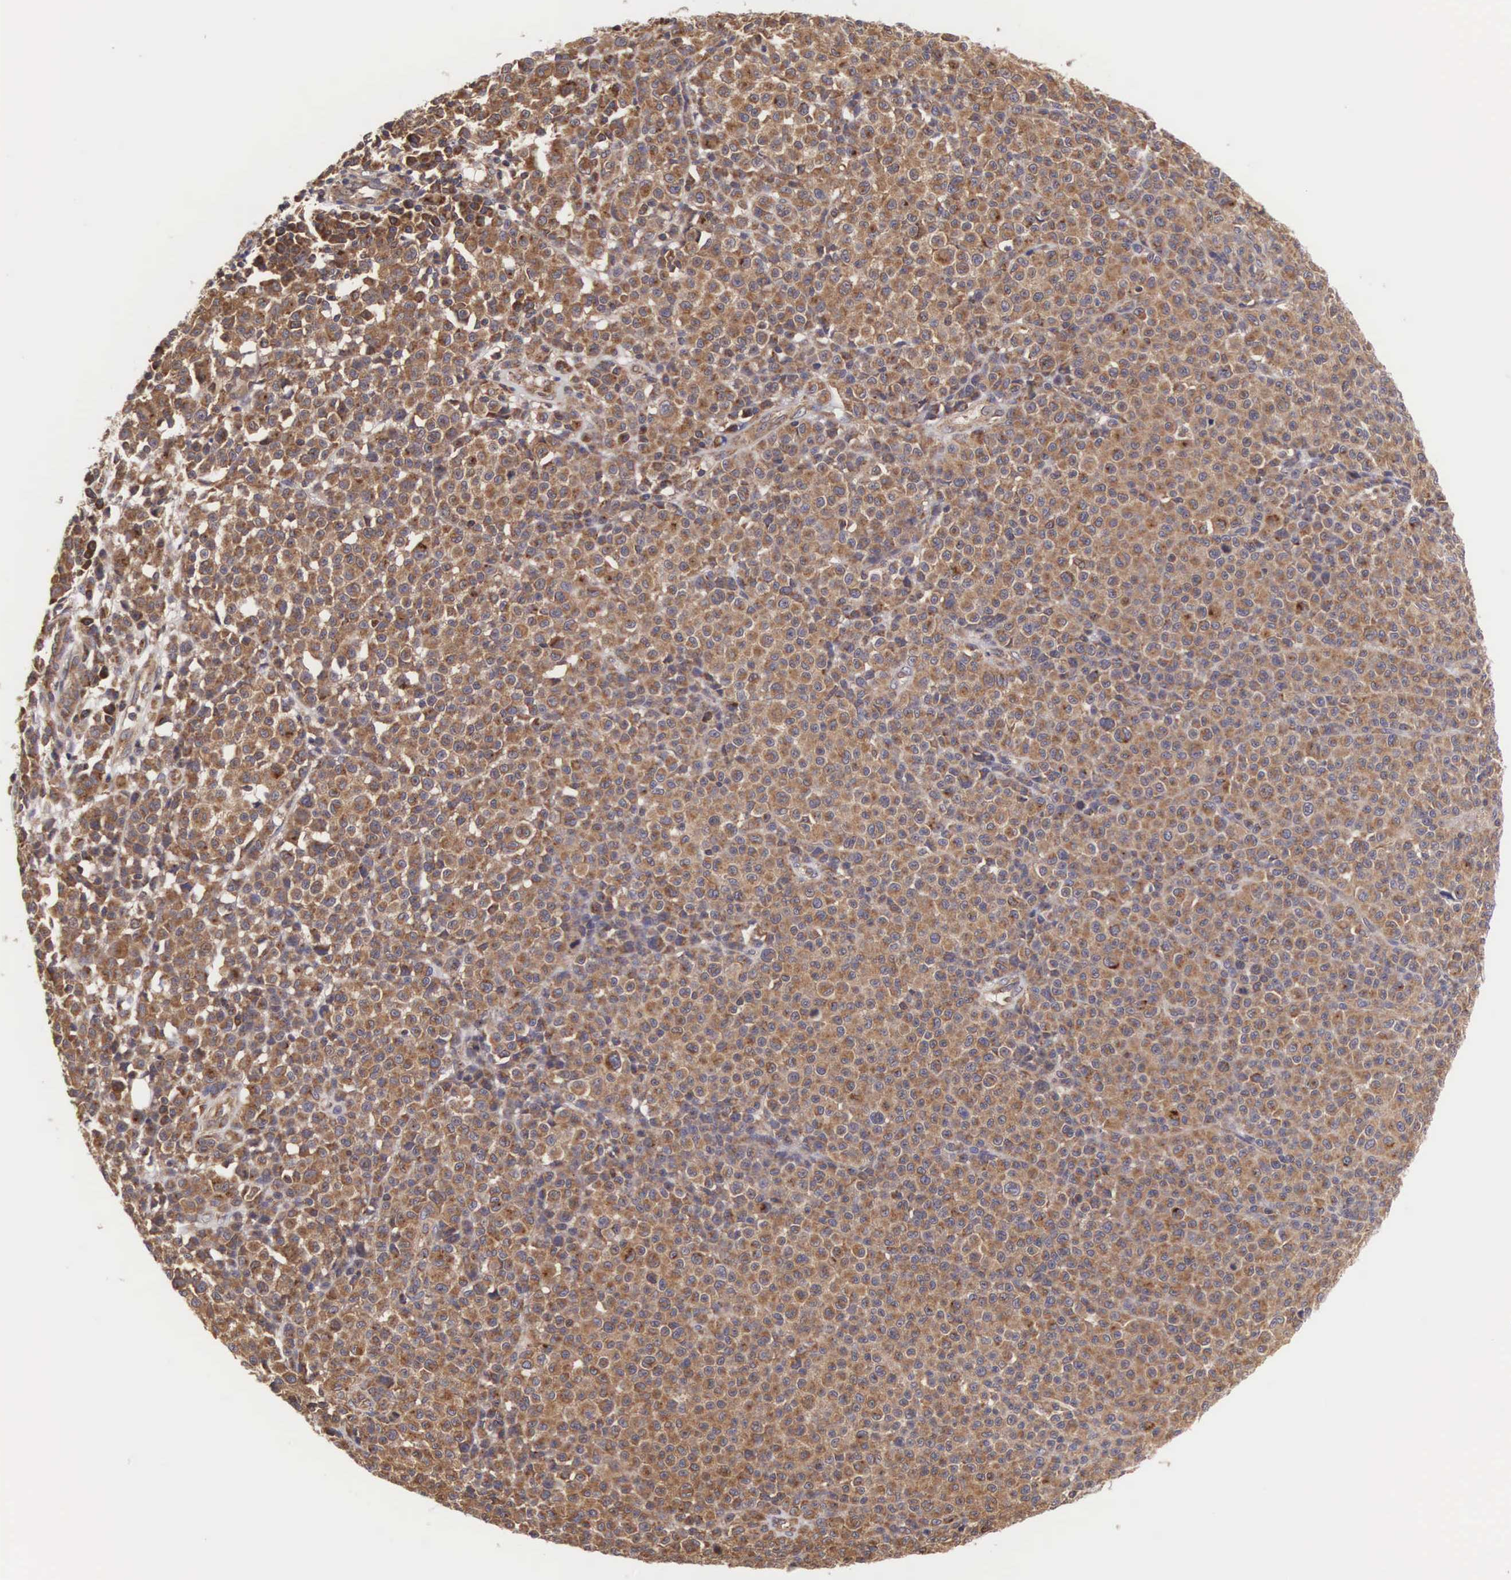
{"staining": {"intensity": "moderate", "quantity": ">75%", "location": "cytoplasmic/membranous"}, "tissue": "melanoma", "cell_type": "Tumor cells", "image_type": "cancer", "snomed": [{"axis": "morphology", "description": "Malignant melanoma, Metastatic site"}, {"axis": "topography", "description": "Skin"}], "caption": "Melanoma stained with immunohistochemistry (IHC) shows moderate cytoplasmic/membranous positivity in about >75% of tumor cells.", "gene": "DHRS1", "patient": {"sex": "male", "age": 32}}